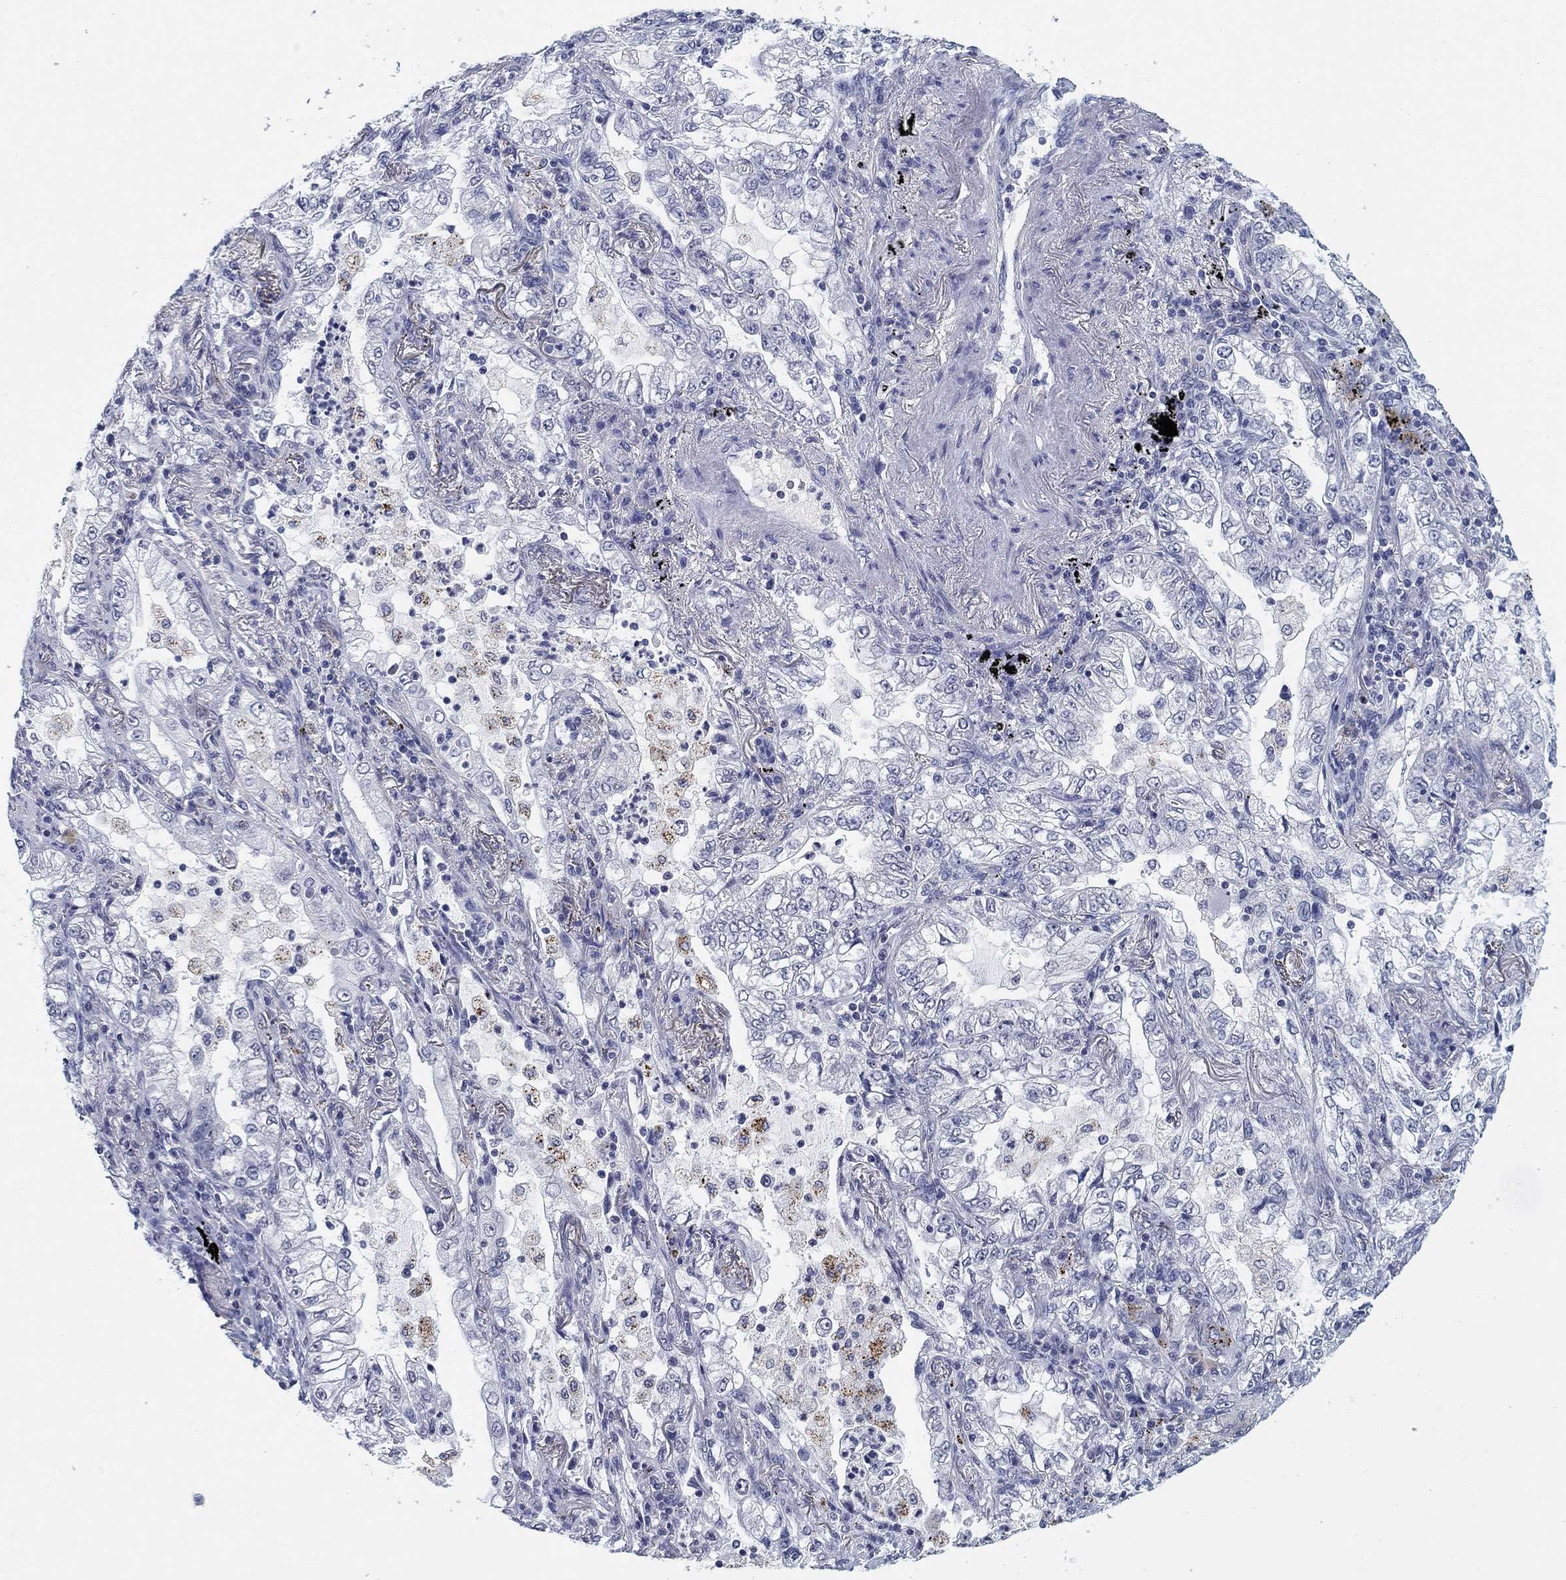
{"staining": {"intensity": "negative", "quantity": "none", "location": "none"}, "tissue": "lung cancer", "cell_type": "Tumor cells", "image_type": "cancer", "snomed": [{"axis": "morphology", "description": "Adenocarcinoma, NOS"}, {"axis": "topography", "description": "Lung"}], "caption": "A micrograph of human lung cancer (adenocarcinoma) is negative for staining in tumor cells.", "gene": "OTUB2", "patient": {"sex": "female", "age": 73}}